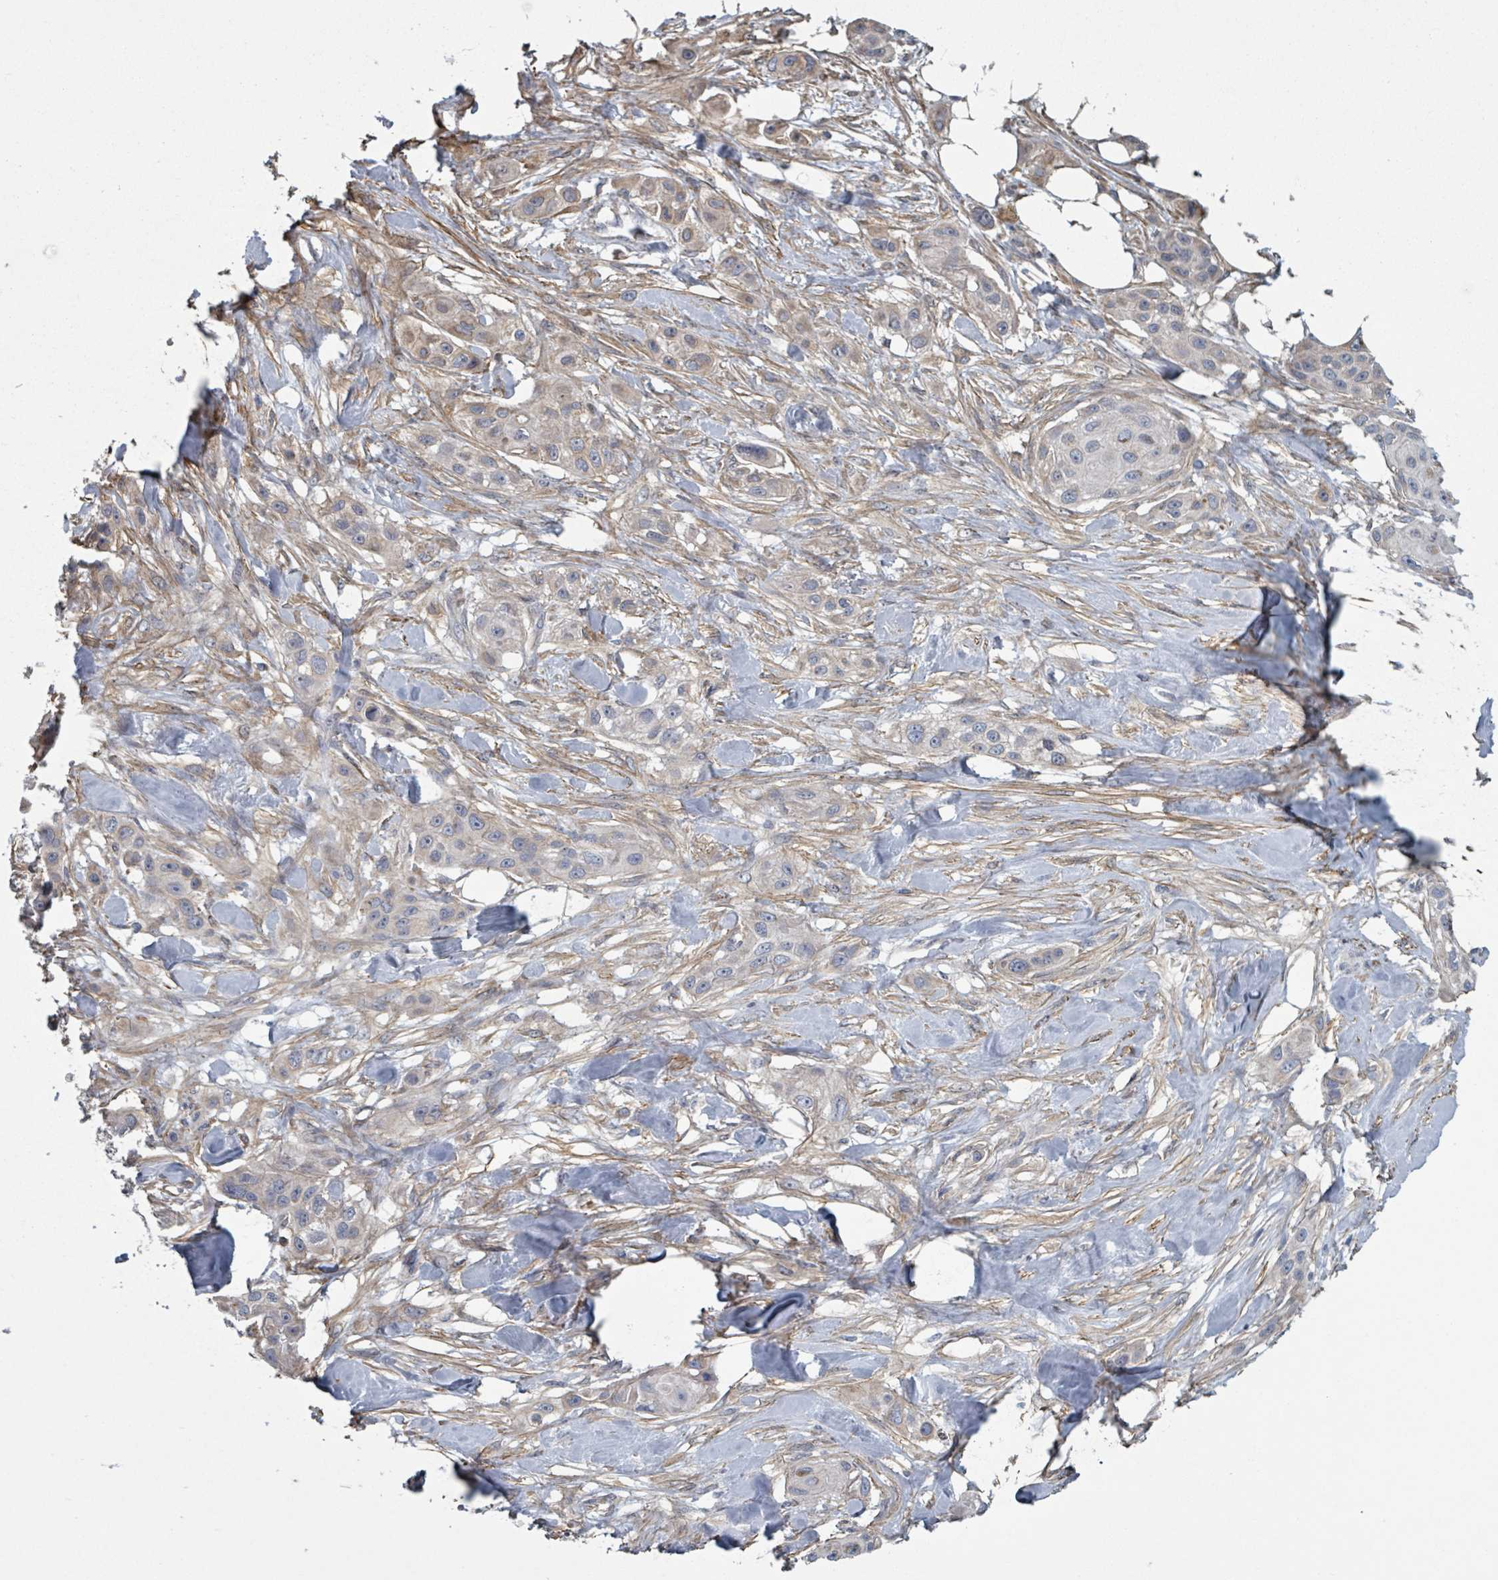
{"staining": {"intensity": "weak", "quantity": "25%-75%", "location": "cytoplasmic/membranous"}, "tissue": "skin cancer", "cell_type": "Tumor cells", "image_type": "cancer", "snomed": [{"axis": "morphology", "description": "Squamous cell carcinoma, NOS"}, {"axis": "topography", "description": "Skin"}], "caption": "Immunohistochemical staining of squamous cell carcinoma (skin) reveals weak cytoplasmic/membranous protein positivity in about 25%-75% of tumor cells.", "gene": "ADCK1", "patient": {"sex": "male", "age": 63}}